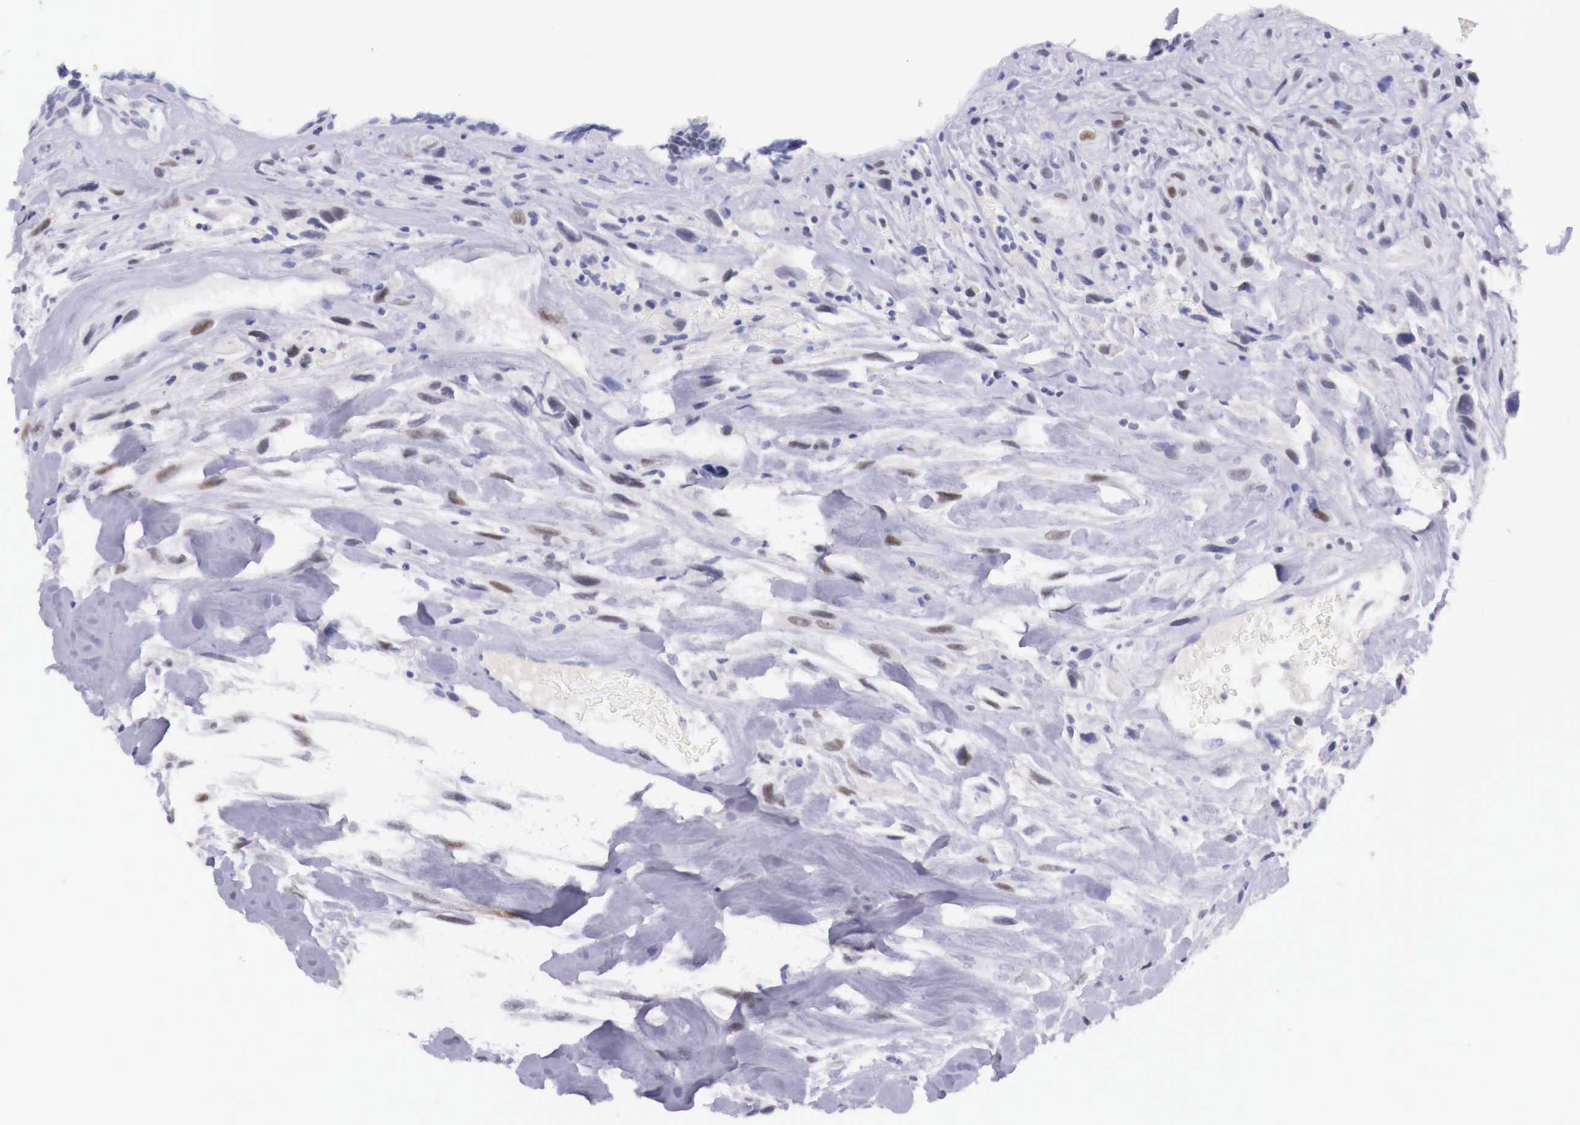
{"staining": {"intensity": "negative", "quantity": "none", "location": "none"}, "tissue": "breast cancer", "cell_type": "Tumor cells", "image_type": "cancer", "snomed": [{"axis": "morphology", "description": "Neoplasm, malignant, NOS"}, {"axis": "topography", "description": "Breast"}], "caption": "A high-resolution histopathology image shows immunohistochemistry staining of neoplasm (malignant) (breast), which exhibits no significant expression in tumor cells.", "gene": "BCL6", "patient": {"sex": "female", "age": 50}}